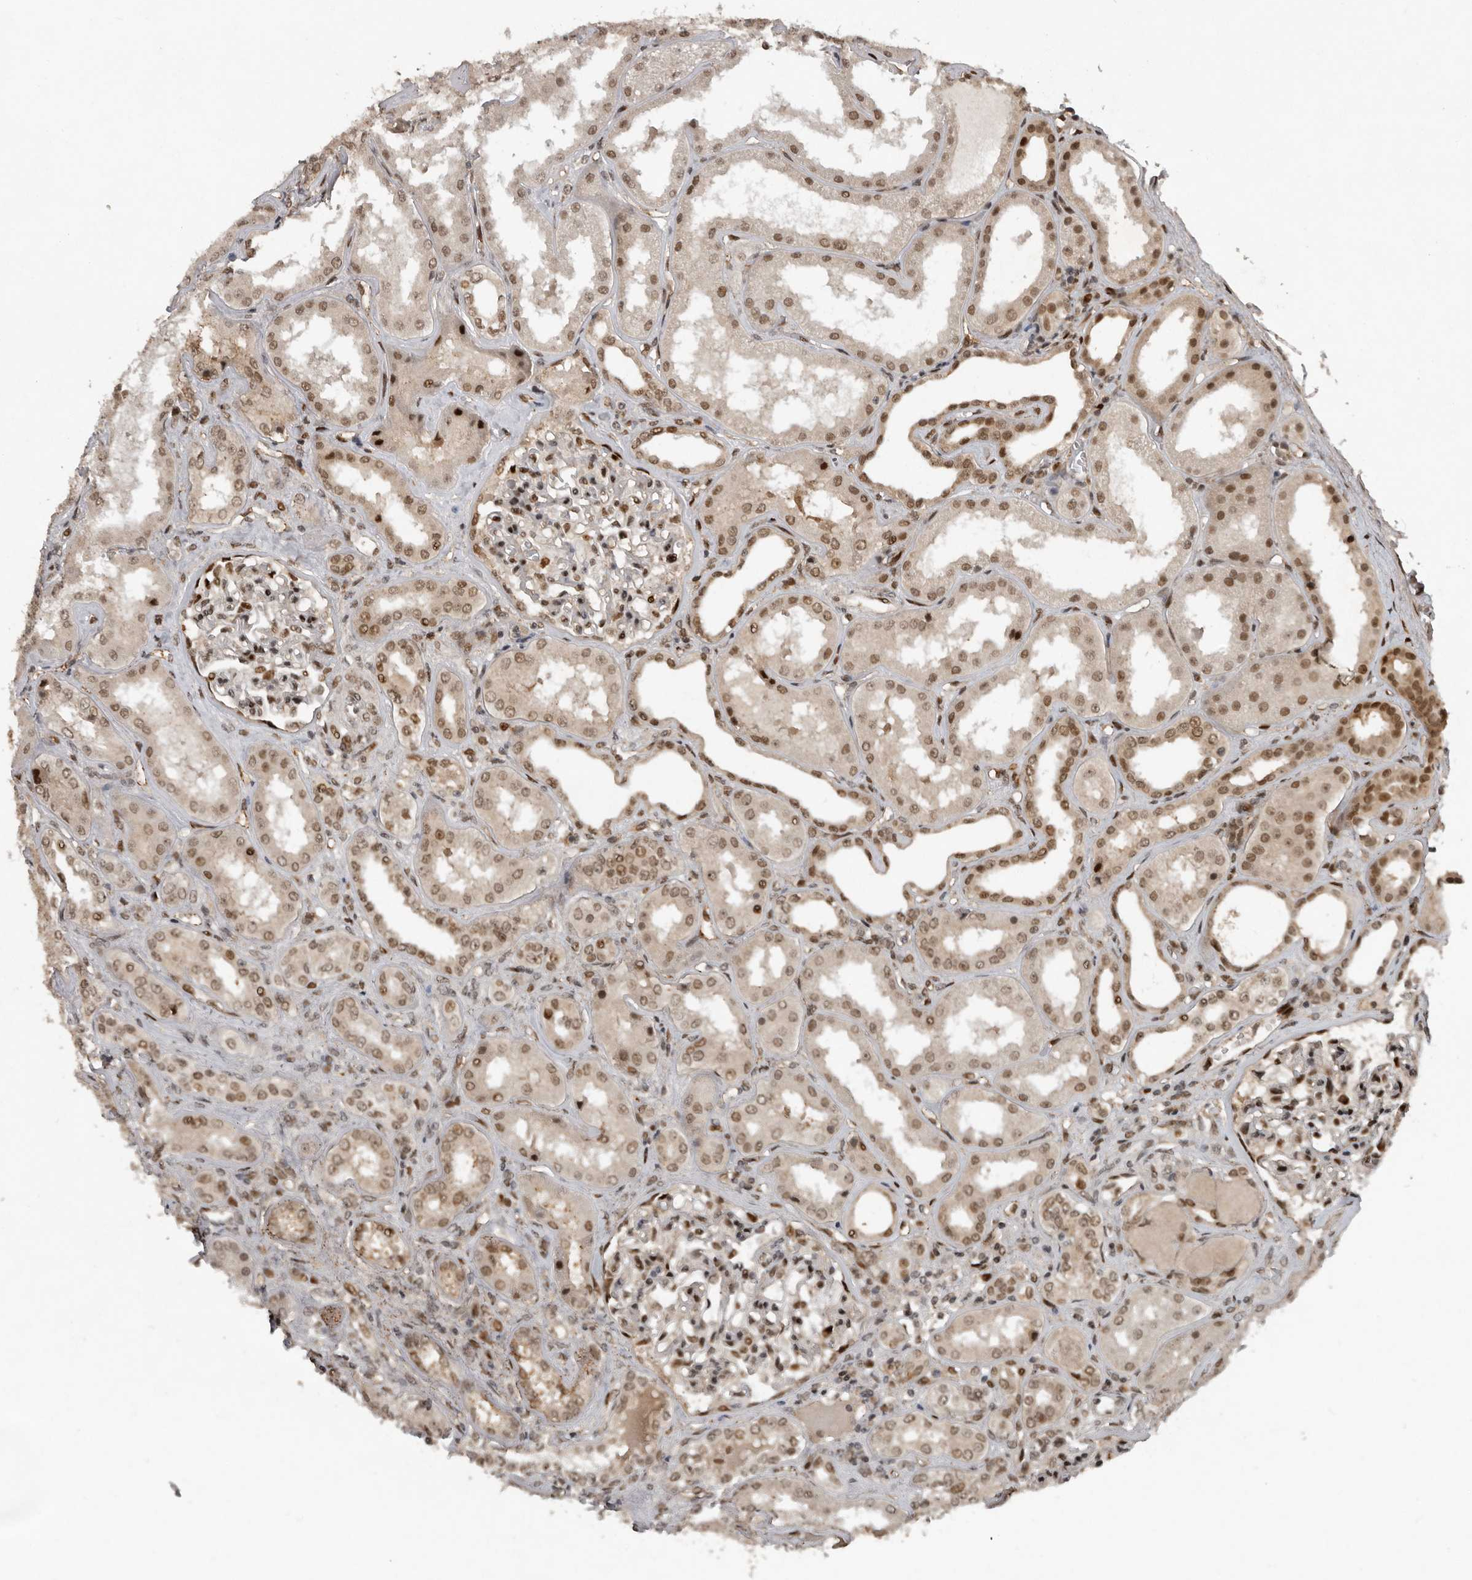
{"staining": {"intensity": "moderate", "quantity": "25%-75%", "location": "nuclear"}, "tissue": "kidney", "cell_type": "Cells in glomeruli", "image_type": "normal", "snomed": [{"axis": "morphology", "description": "Normal tissue, NOS"}, {"axis": "topography", "description": "Kidney"}], "caption": "Human kidney stained with a brown dye reveals moderate nuclear positive expression in approximately 25%-75% of cells in glomeruli.", "gene": "CDC27", "patient": {"sex": "female", "age": 56}}